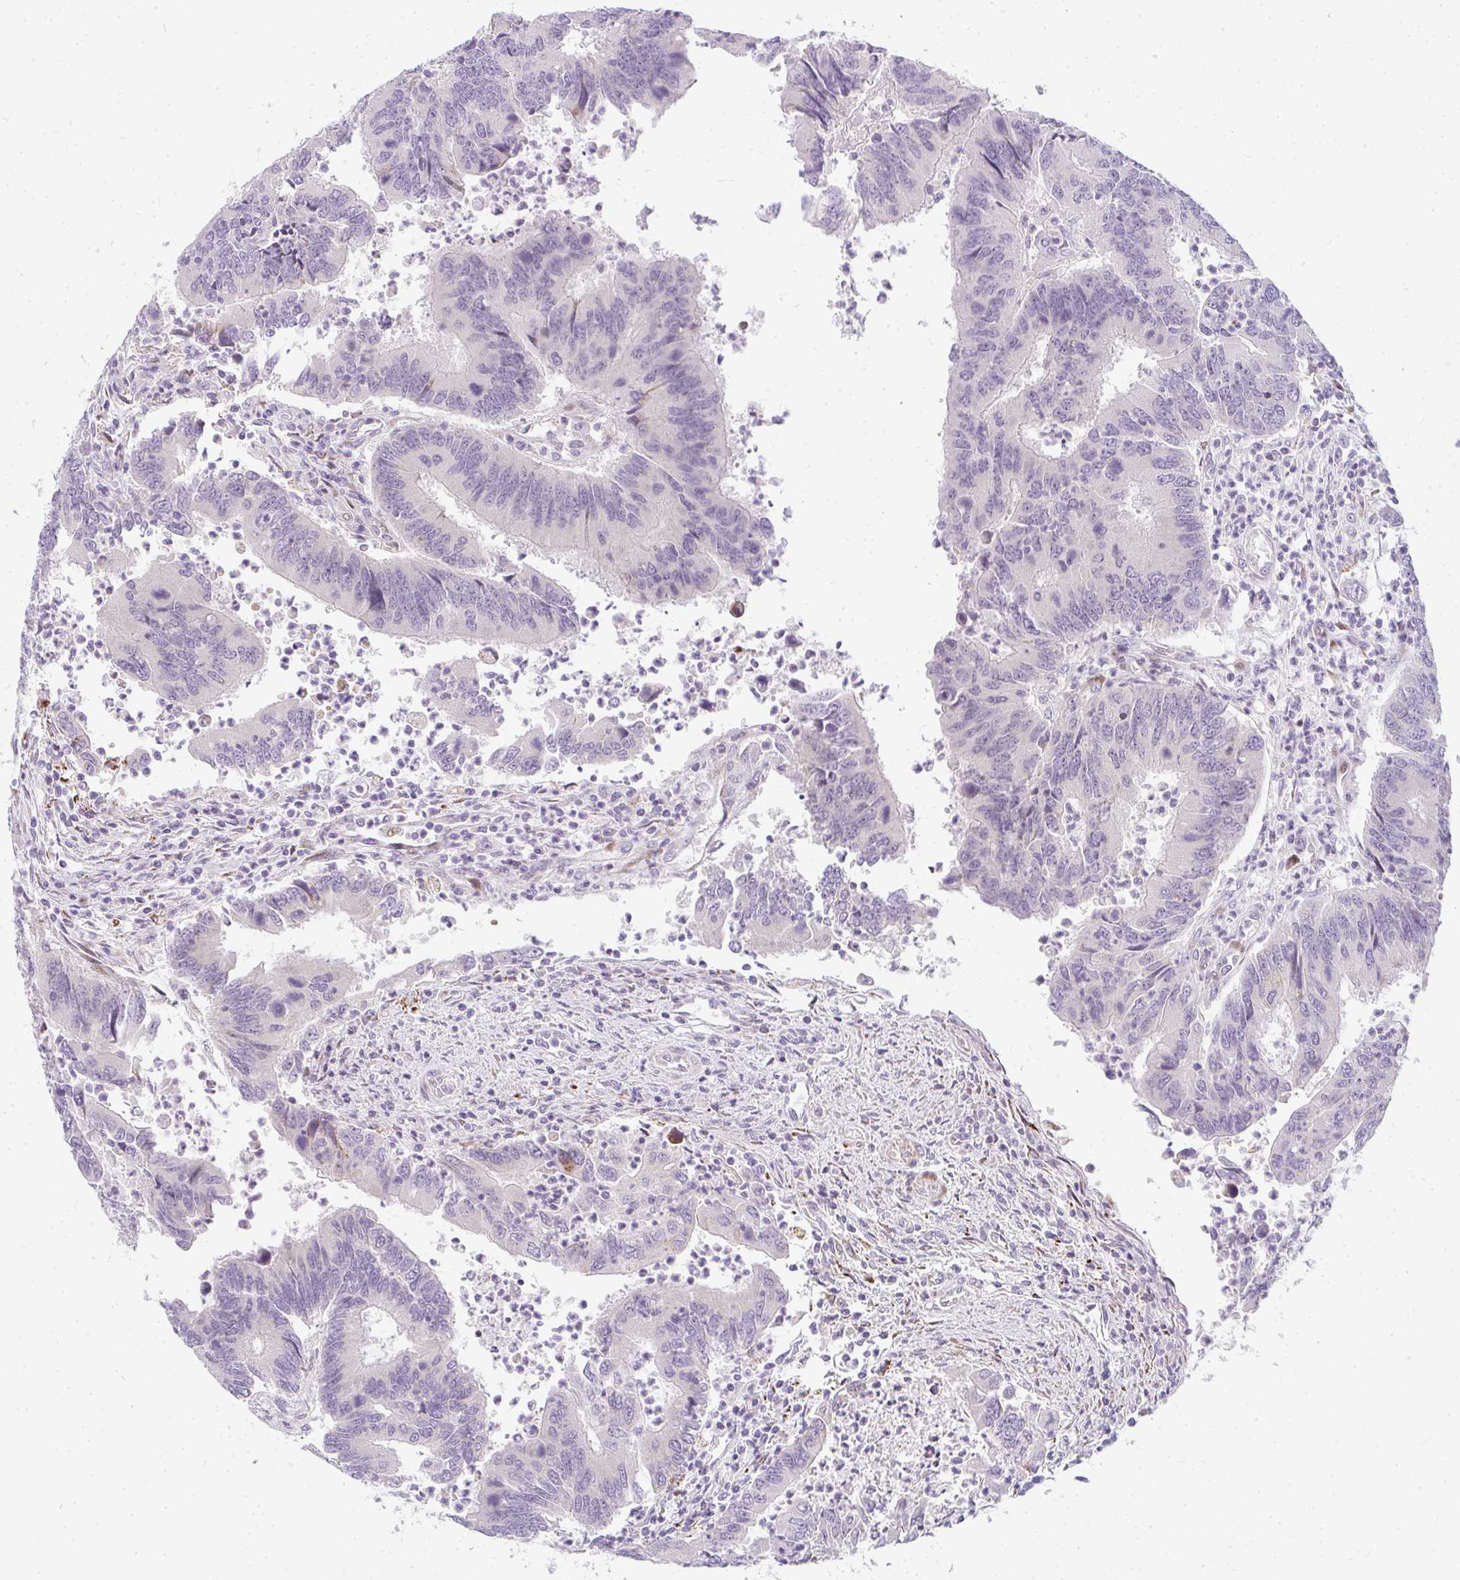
{"staining": {"intensity": "negative", "quantity": "none", "location": "none"}, "tissue": "colorectal cancer", "cell_type": "Tumor cells", "image_type": "cancer", "snomed": [{"axis": "morphology", "description": "Adenocarcinoma, NOS"}, {"axis": "topography", "description": "Colon"}], "caption": "High magnification brightfield microscopy of colorectal cancer (adenocarcinoma) stained with DAB (brown) and counterstained with hematoxylin (blue): tumor cells show no significant expression.", "gene": "PLA2G5", "patient": {"sex": "female", "age": 67}}